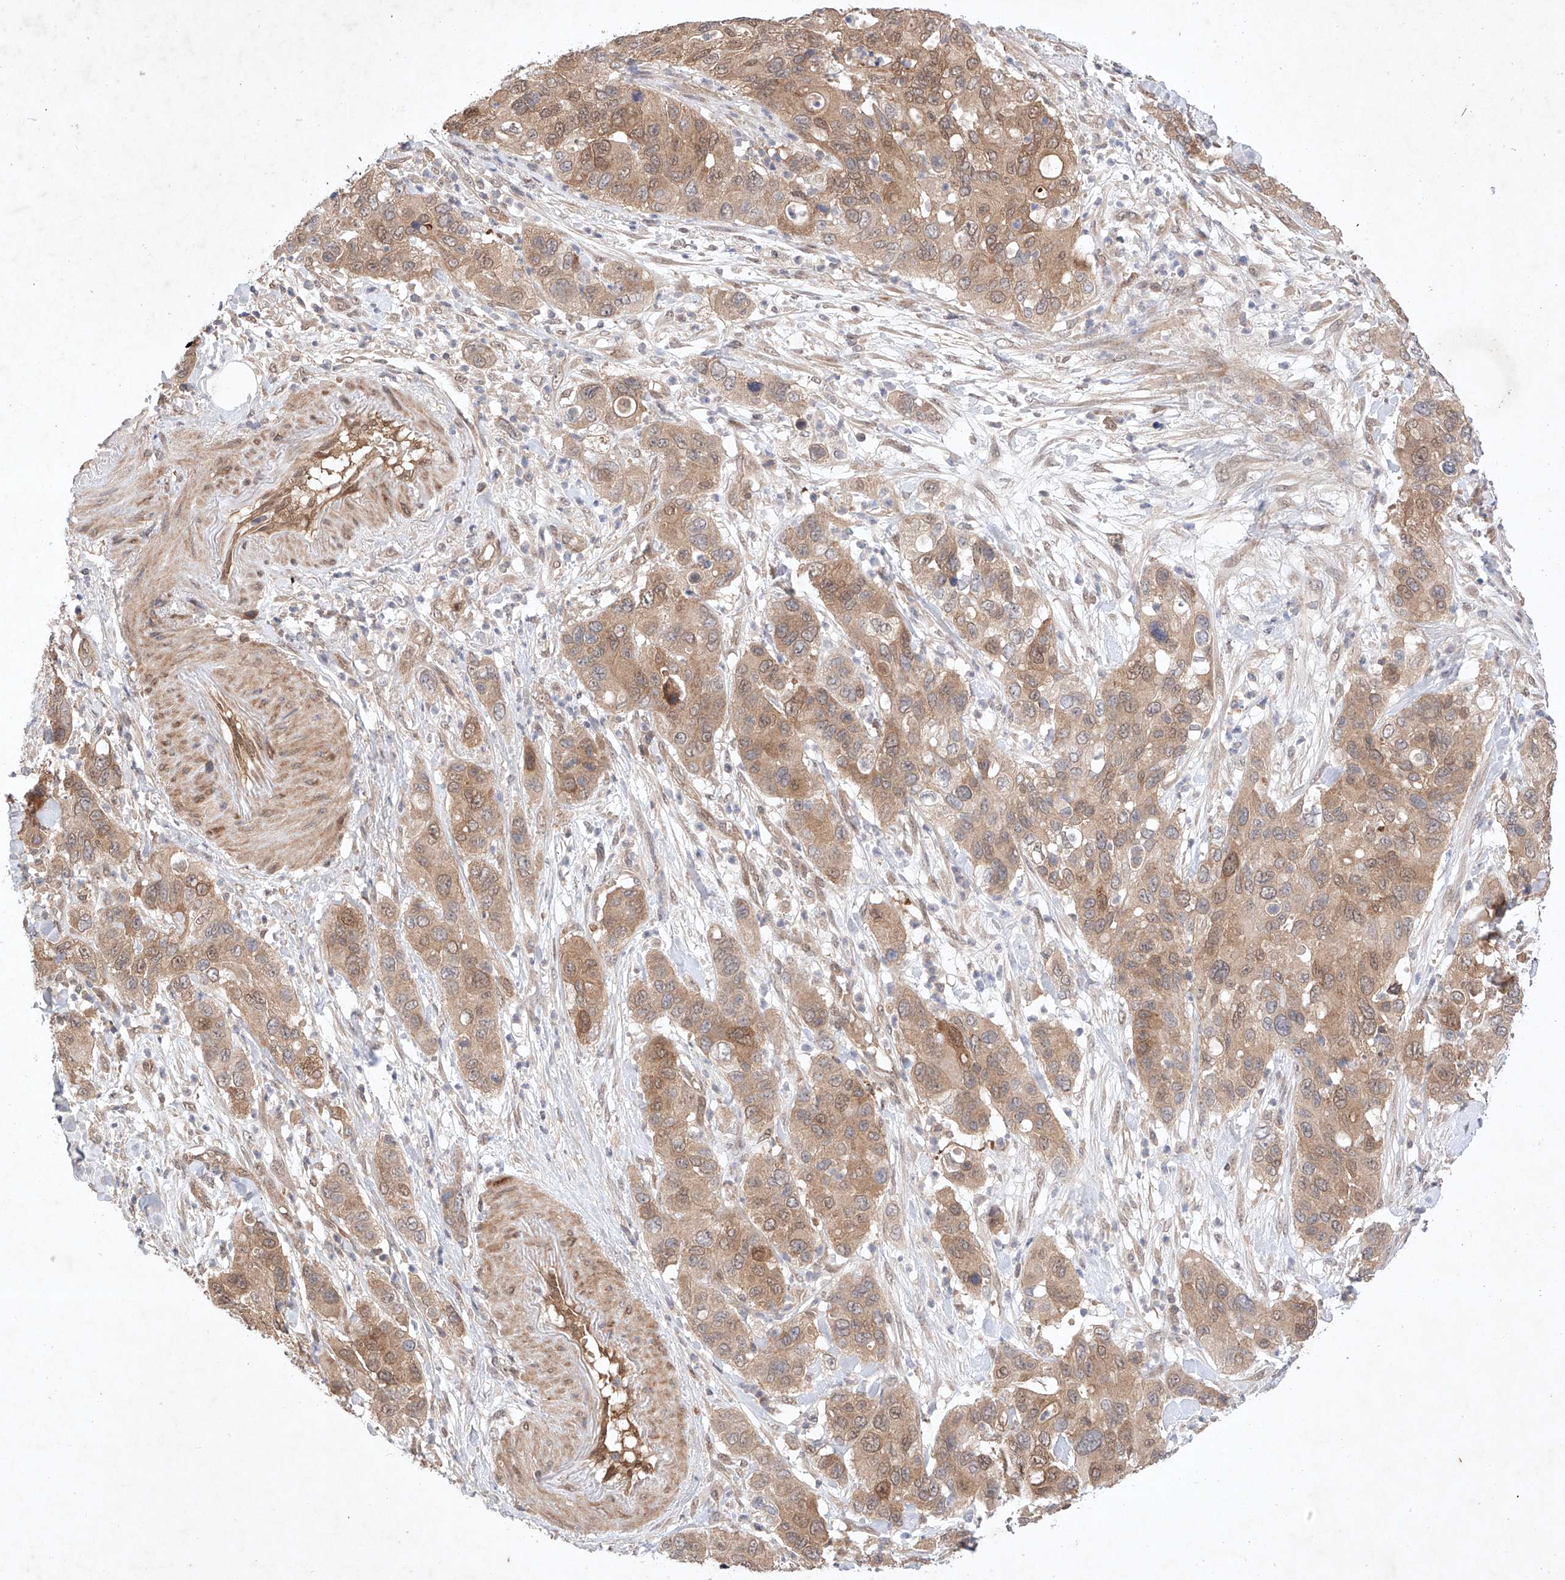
{"staining": {"intensity": "moderate", "quantity": ">75%", "location": "cytoplasmic/membranous,nuclear"}, "tissue": "pancreatic cancer", "cell_type": "Tumor cells", "image_type": "cancer", "snomed": [{"axis": "morphology", "description": "Adenocarcinoma, NOS"}, {"axis": "topography", "description": "Pancreas"}], "caption": "Moderate cytoplasmic/membranous and nuclear staining for a protein is present in approximately >75% of tumor cells of pancreatic adenocarcinoma using immunohistochemistry.", "gene": "ZNF124", "patient": {"sex": "female", "age": 71}}